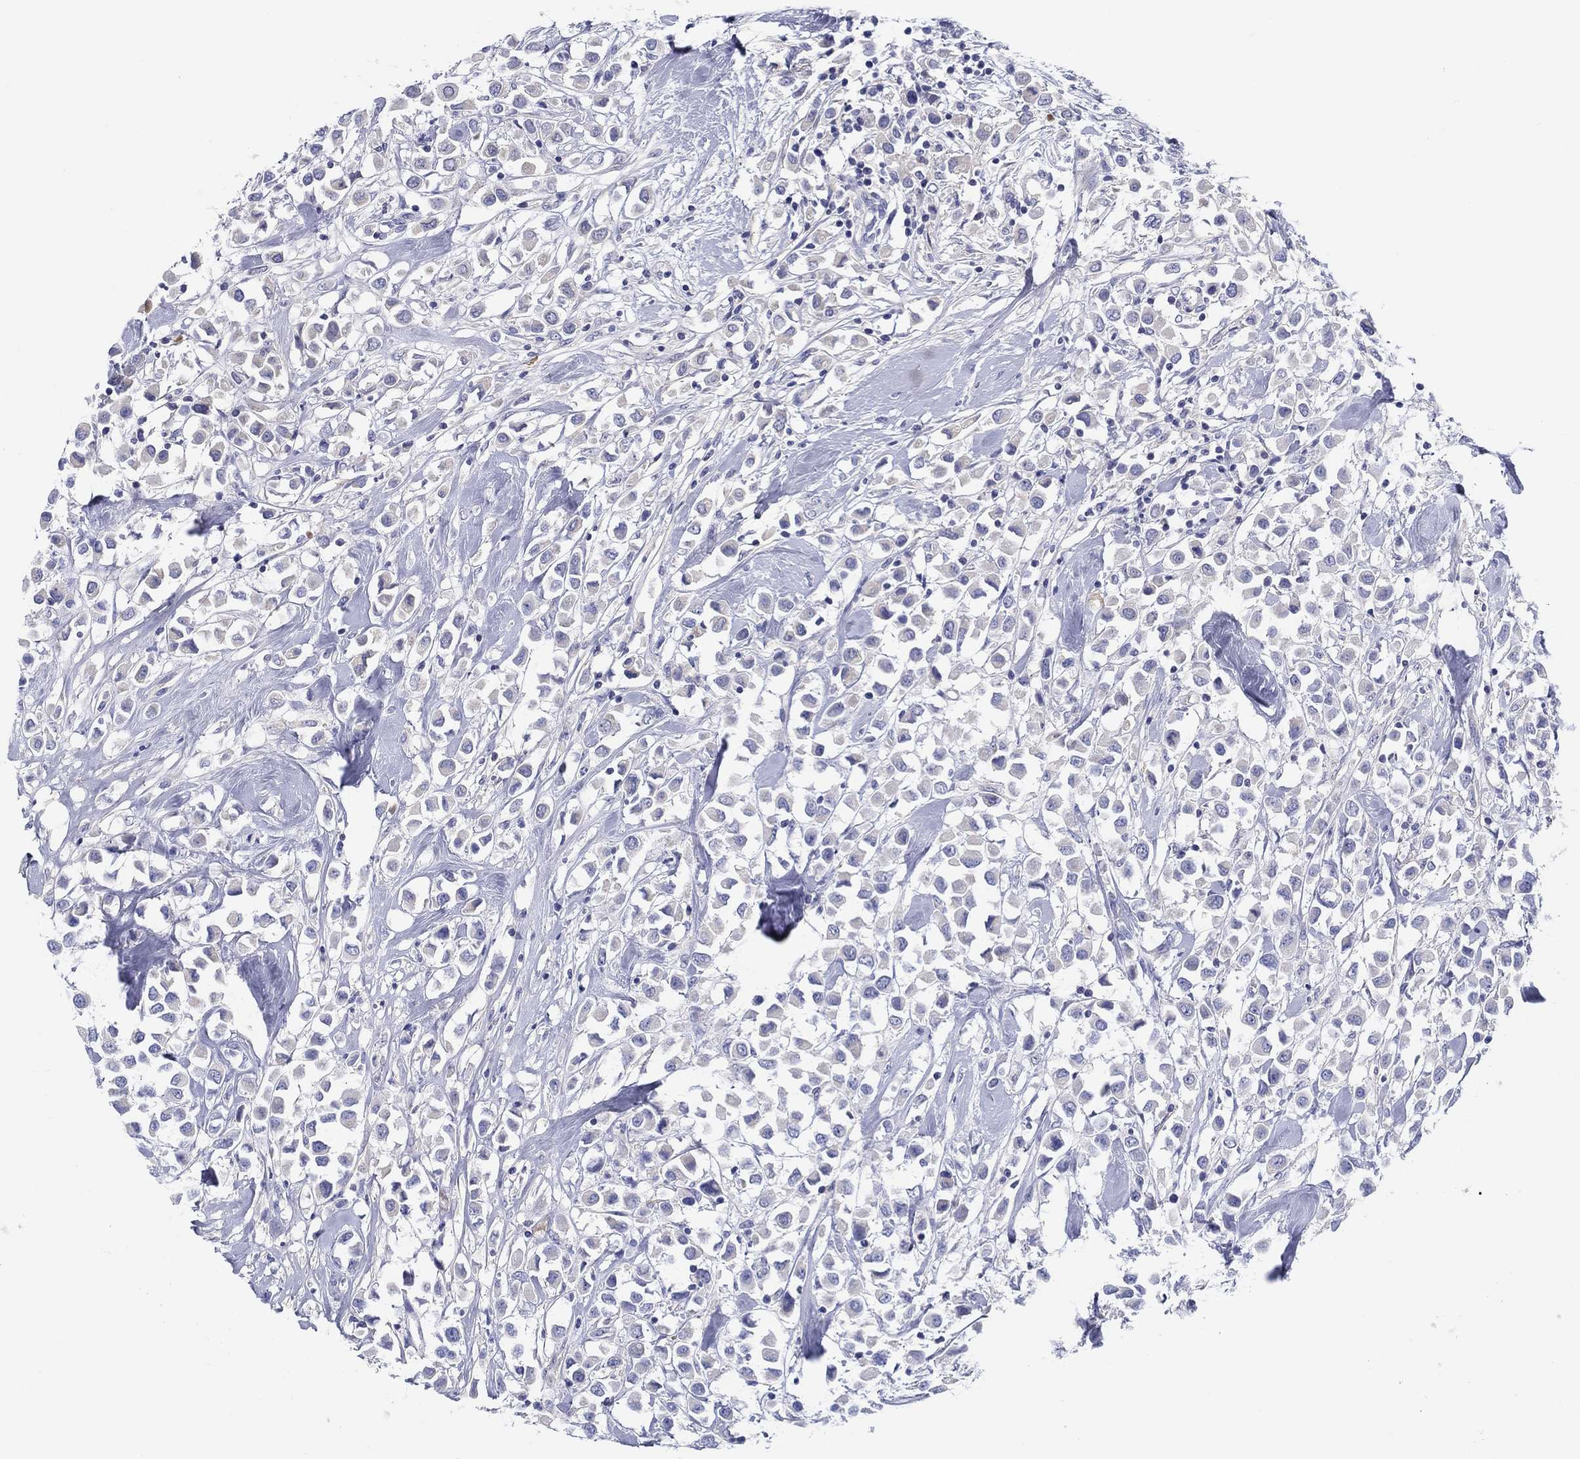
{"staining": {"intensity": "negative", "quantity": "none", "location": "none"}, "tissue": "breast cancer", "cell_type": "Tumor cells", "image_type": "cancer", "snomed": [{"axis": "morphology", "description": "Duct carcinoma"}, {"axis": "topography", "description": "Breast"}], "caption": "The immunohistochemistry photomicrograph has no significant staining in tumor cells of breast cancer (infiltrating ductal carcinoma) tissue. The staining is performed using DAB (3,3'-diaminobenzidine) brown chromogen with nuclei counter-stained in using hematoxylin.", "gene": "HAPLN4", "patient": {"sex": "female", "age": 61}}